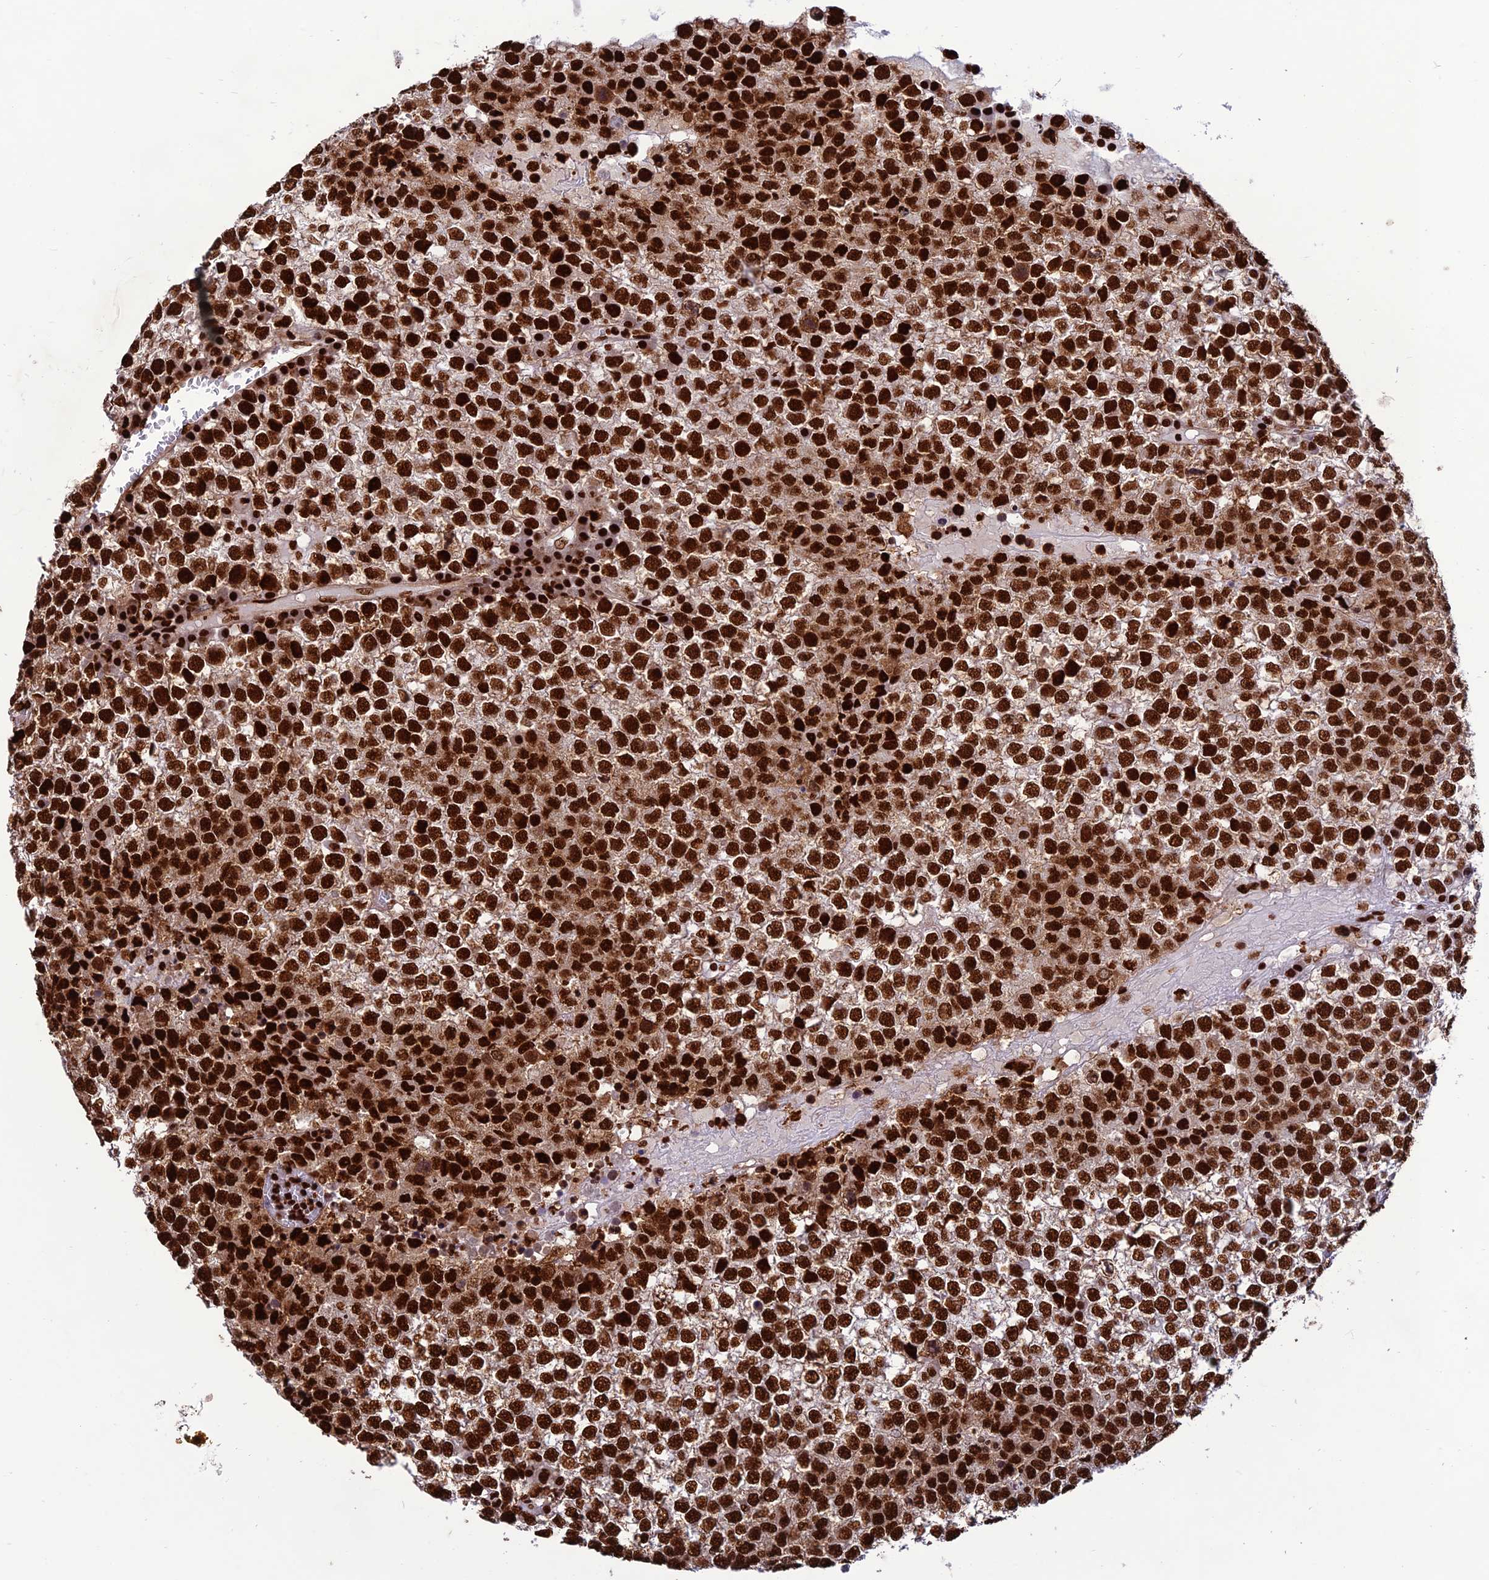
{"staining": {"intensity": "strong", "quantity": ">75%", "location": "nuclear"}, "tissue": "testis cancer", "cell_type": "Tumor cells", "image_type": "cancer", "snomed": [{"axis": "morphology", "description": "Seminoma, NOS"}, {"axis": "topography", "description": "Testis"}], "caption": "This is a micrograph of IHC staining of testis cancer (seminoma), which shows strong staining in the nuclear of tumor cells.", "gene": "INO80E", "patient": {"sex": "male", "age": 65}}